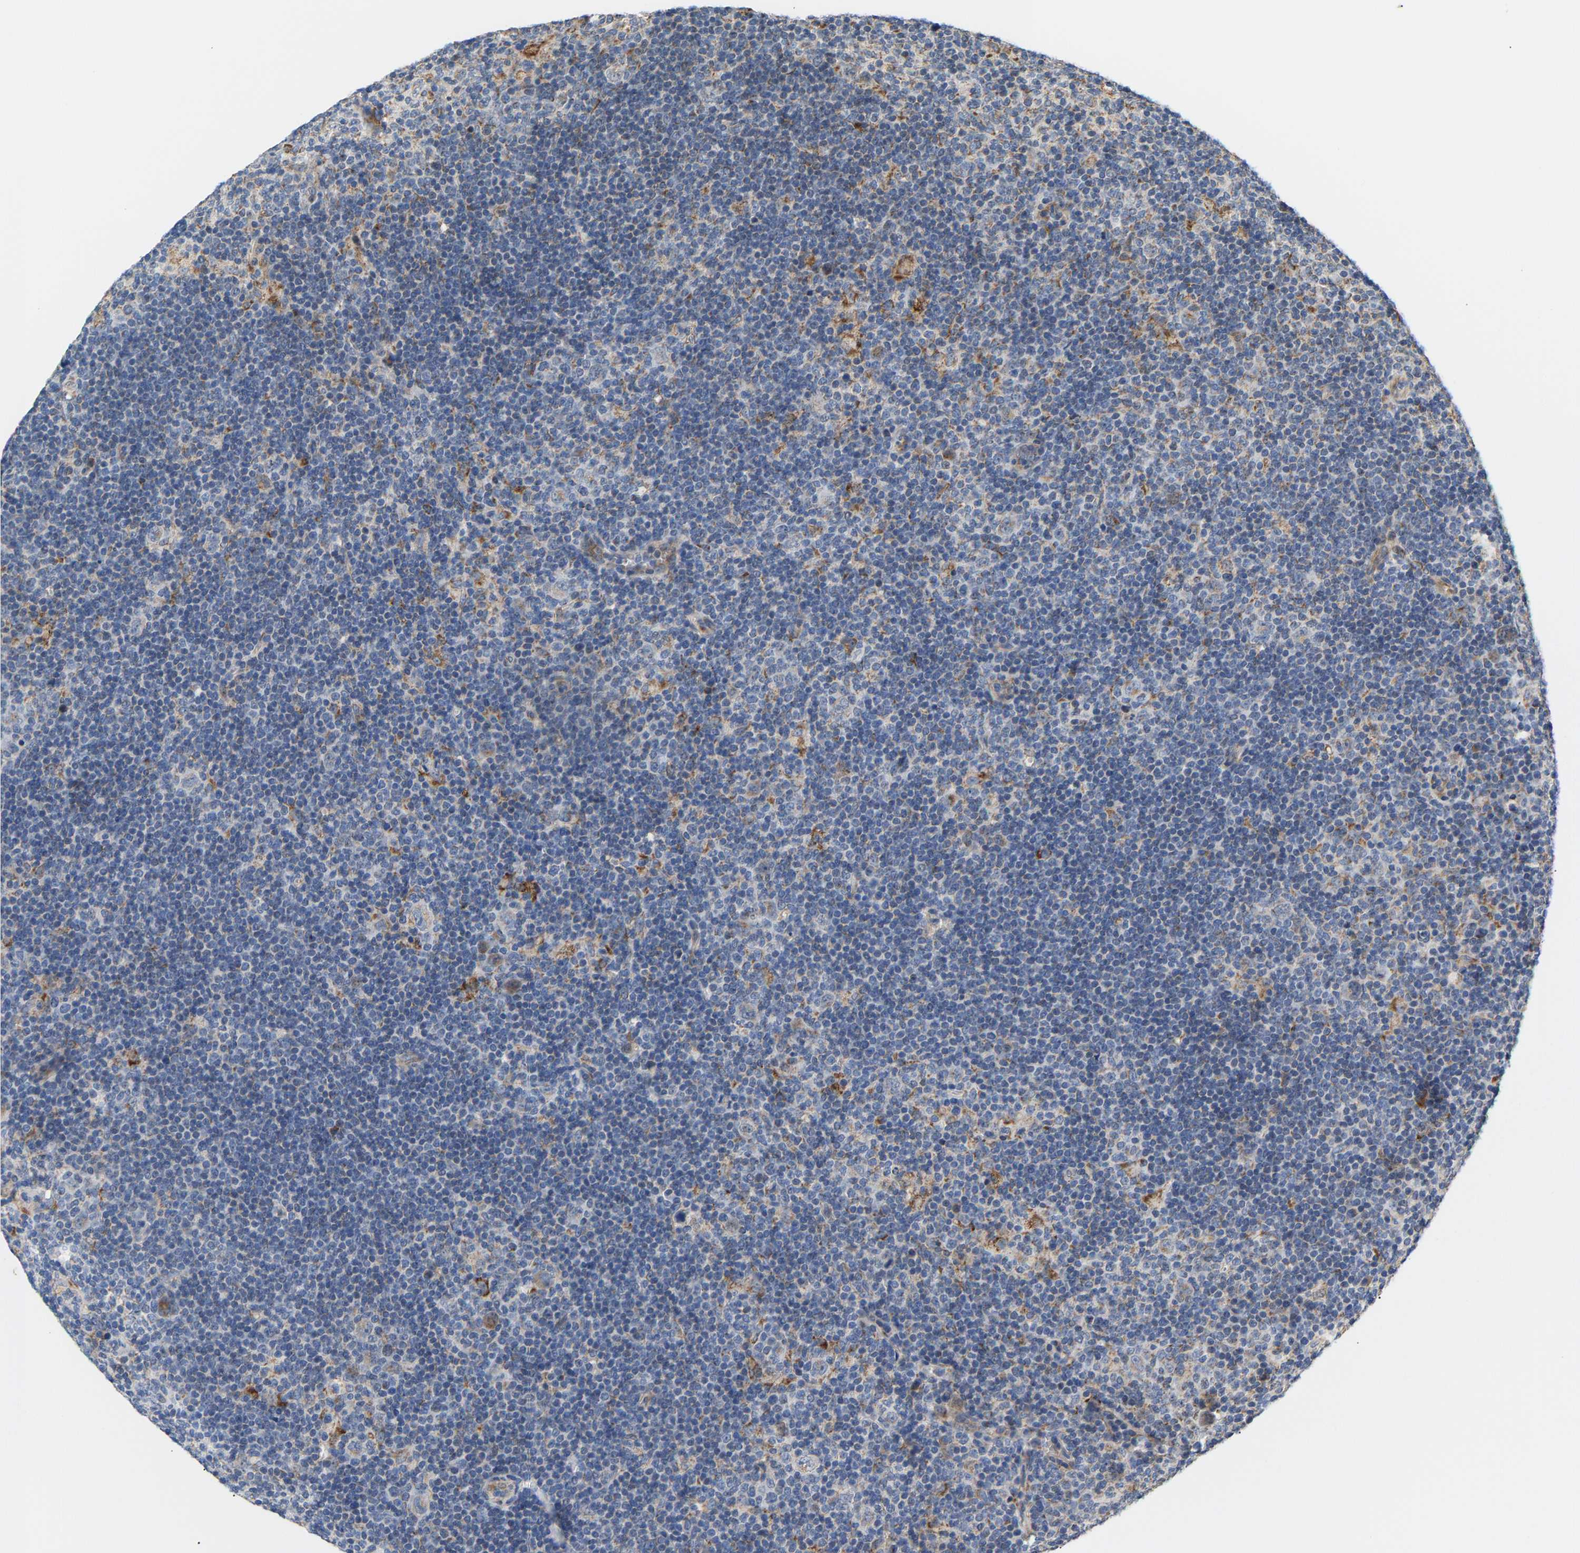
{"staining": {"intensity": "negative", "quantity": "none", "location": "none"}, "tissue": "lymphoma", "cell_type": "Tumor cells", "image_type": "cancer", "snomed": [{"axis": "morphology", "description": "Hodgkin's disease, NOS"}, {"axis": "topography", "description": "Lymph node"}], "caption": "An image of human lymphoma is negative for staining in tumor cells. The staining was performed using DAB to visualize the protein expression in brown, while the nuclei were stained in blue with hematoxylin (Magnification: 20x).", "gene": "TMEM168", "patient": {"sex": "female", "age": 57}}